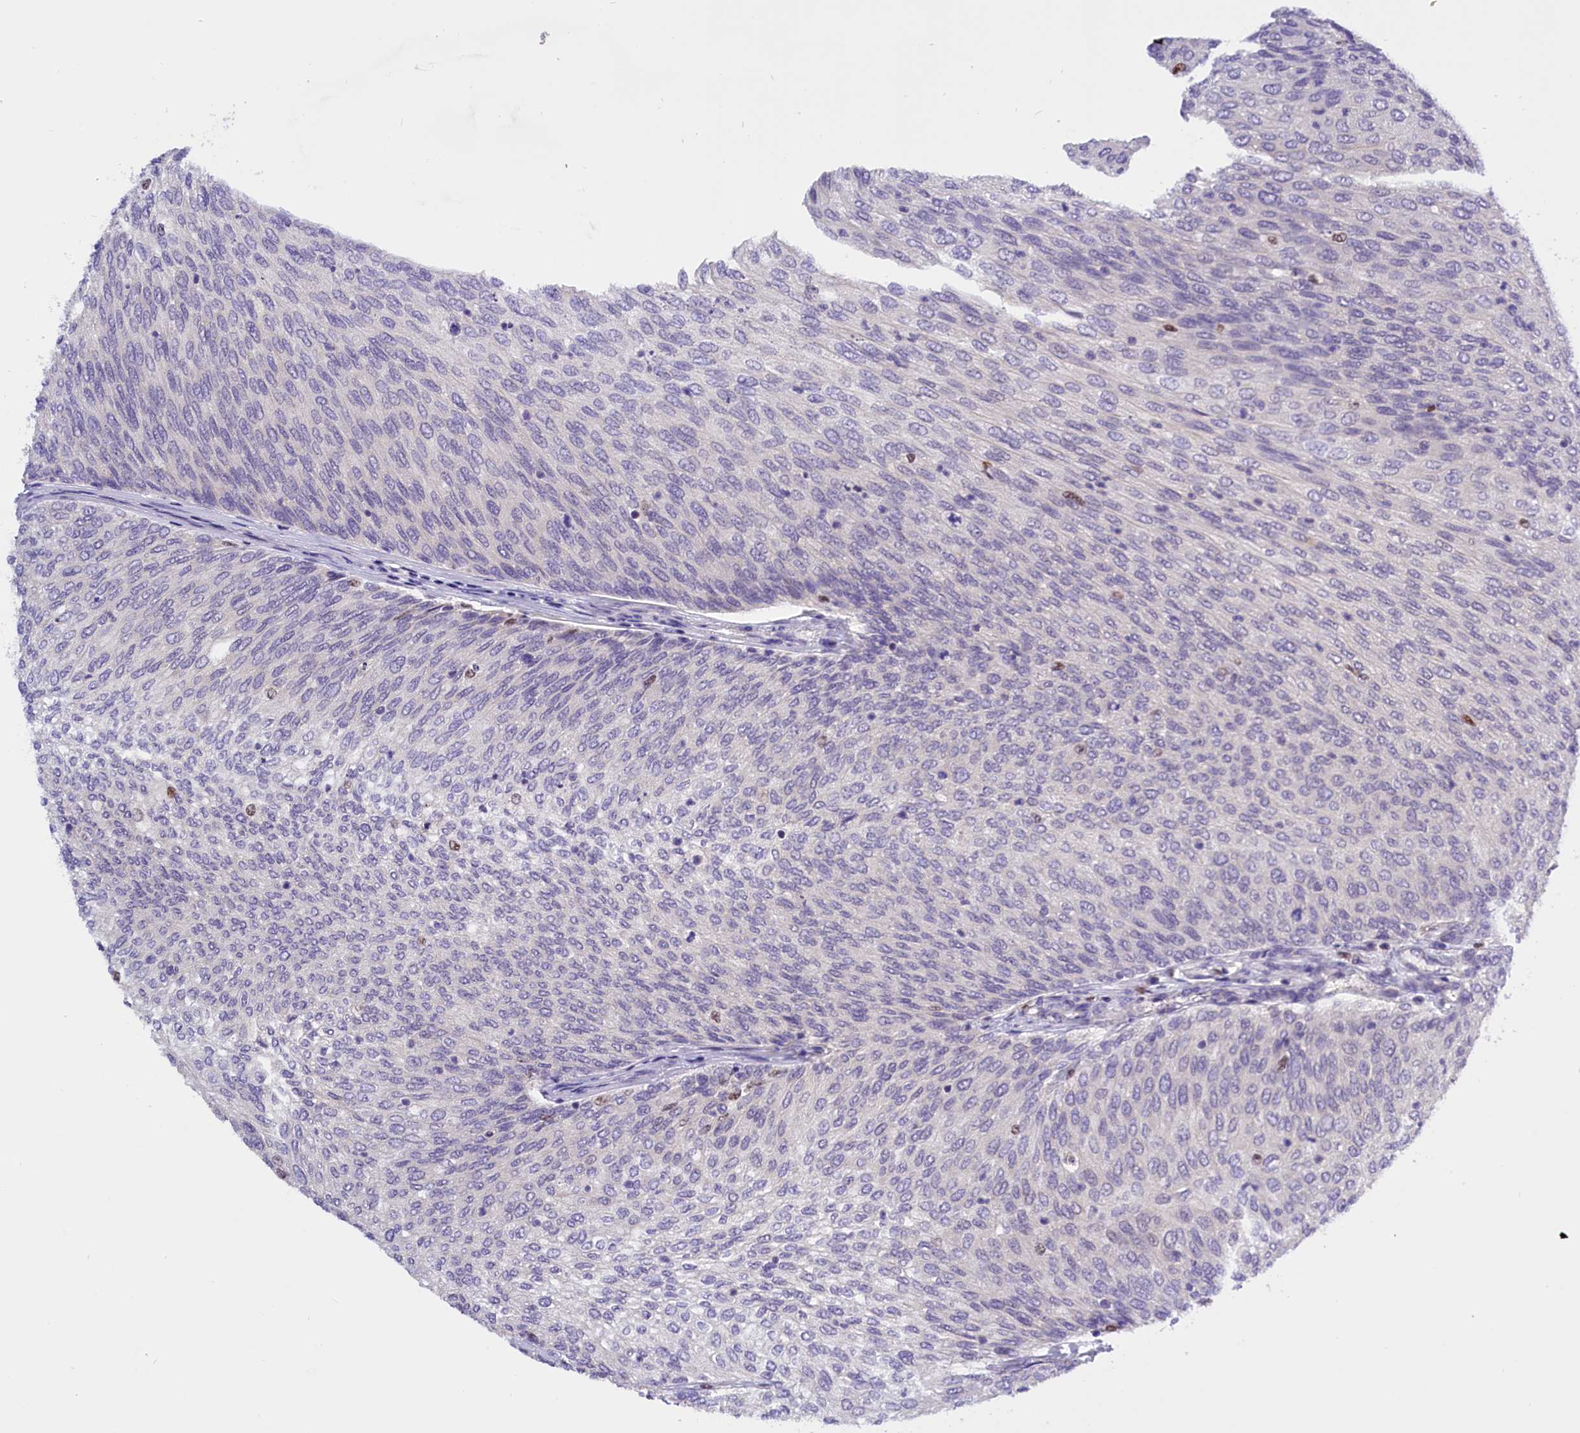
{"staining": {"intensity": "negative", "quantity": "none", "location": "none"}, "tissue": "urothelial cancer", "cell_type": "Tumor cells", "image_type": "cancer", "snomed": [{"axis": "morphology", "description": "Urothelial carcinoma, Low grade"}, {"axis": "topography", "description": "Urinary bladder"}], "caption": "This histopathology image is of urothelial cancer stained with immunohistochemistry (IHC) to label a protein in brown with the nuclei are counter-stained blue. There is no expression in tumor cells.", "gene": "BTBD9", "patient": {"sex": "female", "age": 79}}